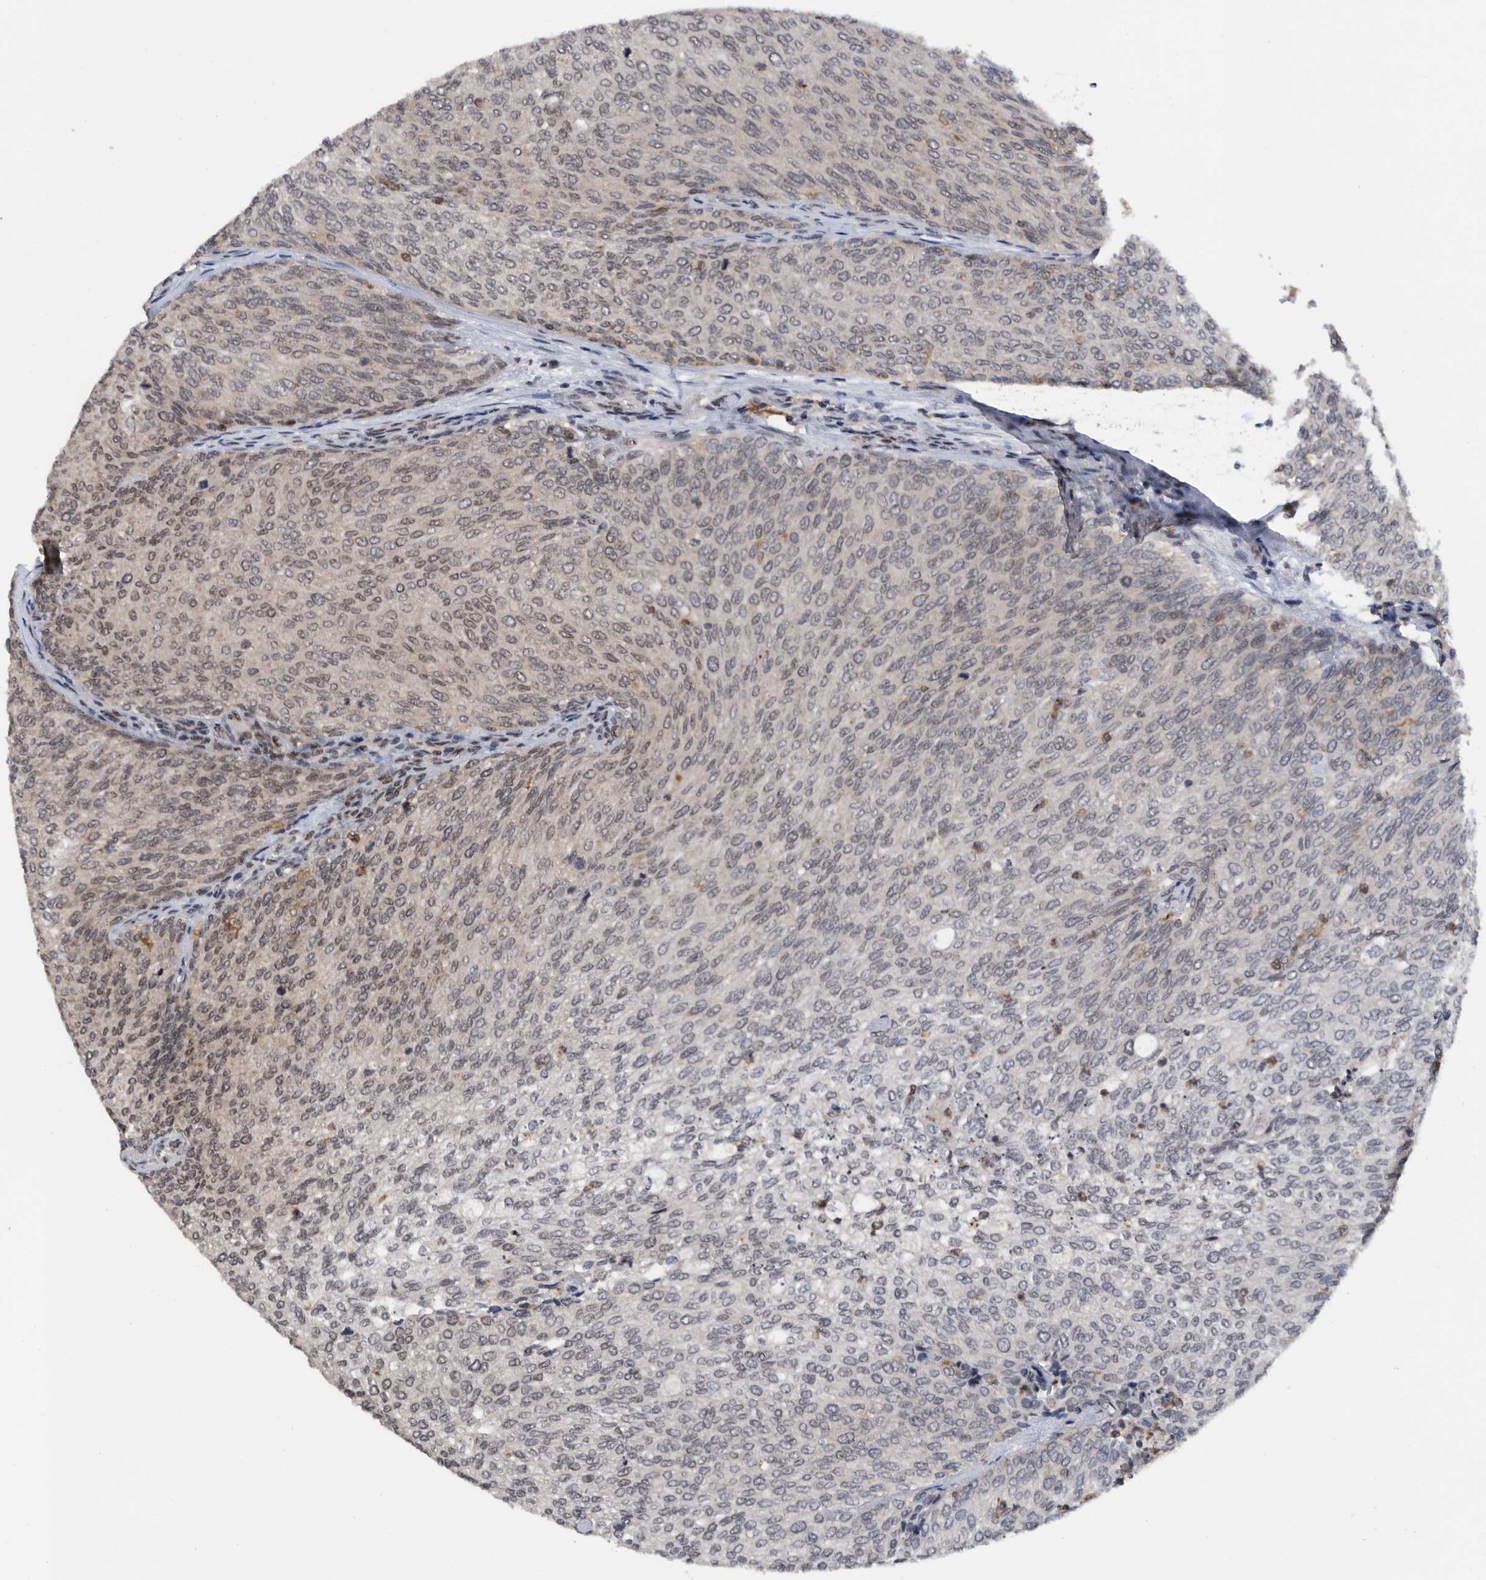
{"staining": {"intensity": "moderate", "quantity": ">75%", "location": "nuclear"}, "tissue": "urothelial cancer", "cell_type": "Tumor cells", "image_type": "cancer", "snomed": [{"axis": "morphology", "description": "Urothelial carcinoma, Low grade"}, {"axis": "topography", "description": "Urinary bladder"}], "caption": "Immunohistochemical staining of human urothelial carcinoma (low-grade) demonstrates medium levels of moderate nuclear protein expression in approximately >75% of tumor cells.", "gene": "ZNF260", "patient": {"sex": "female", "age": 79}}